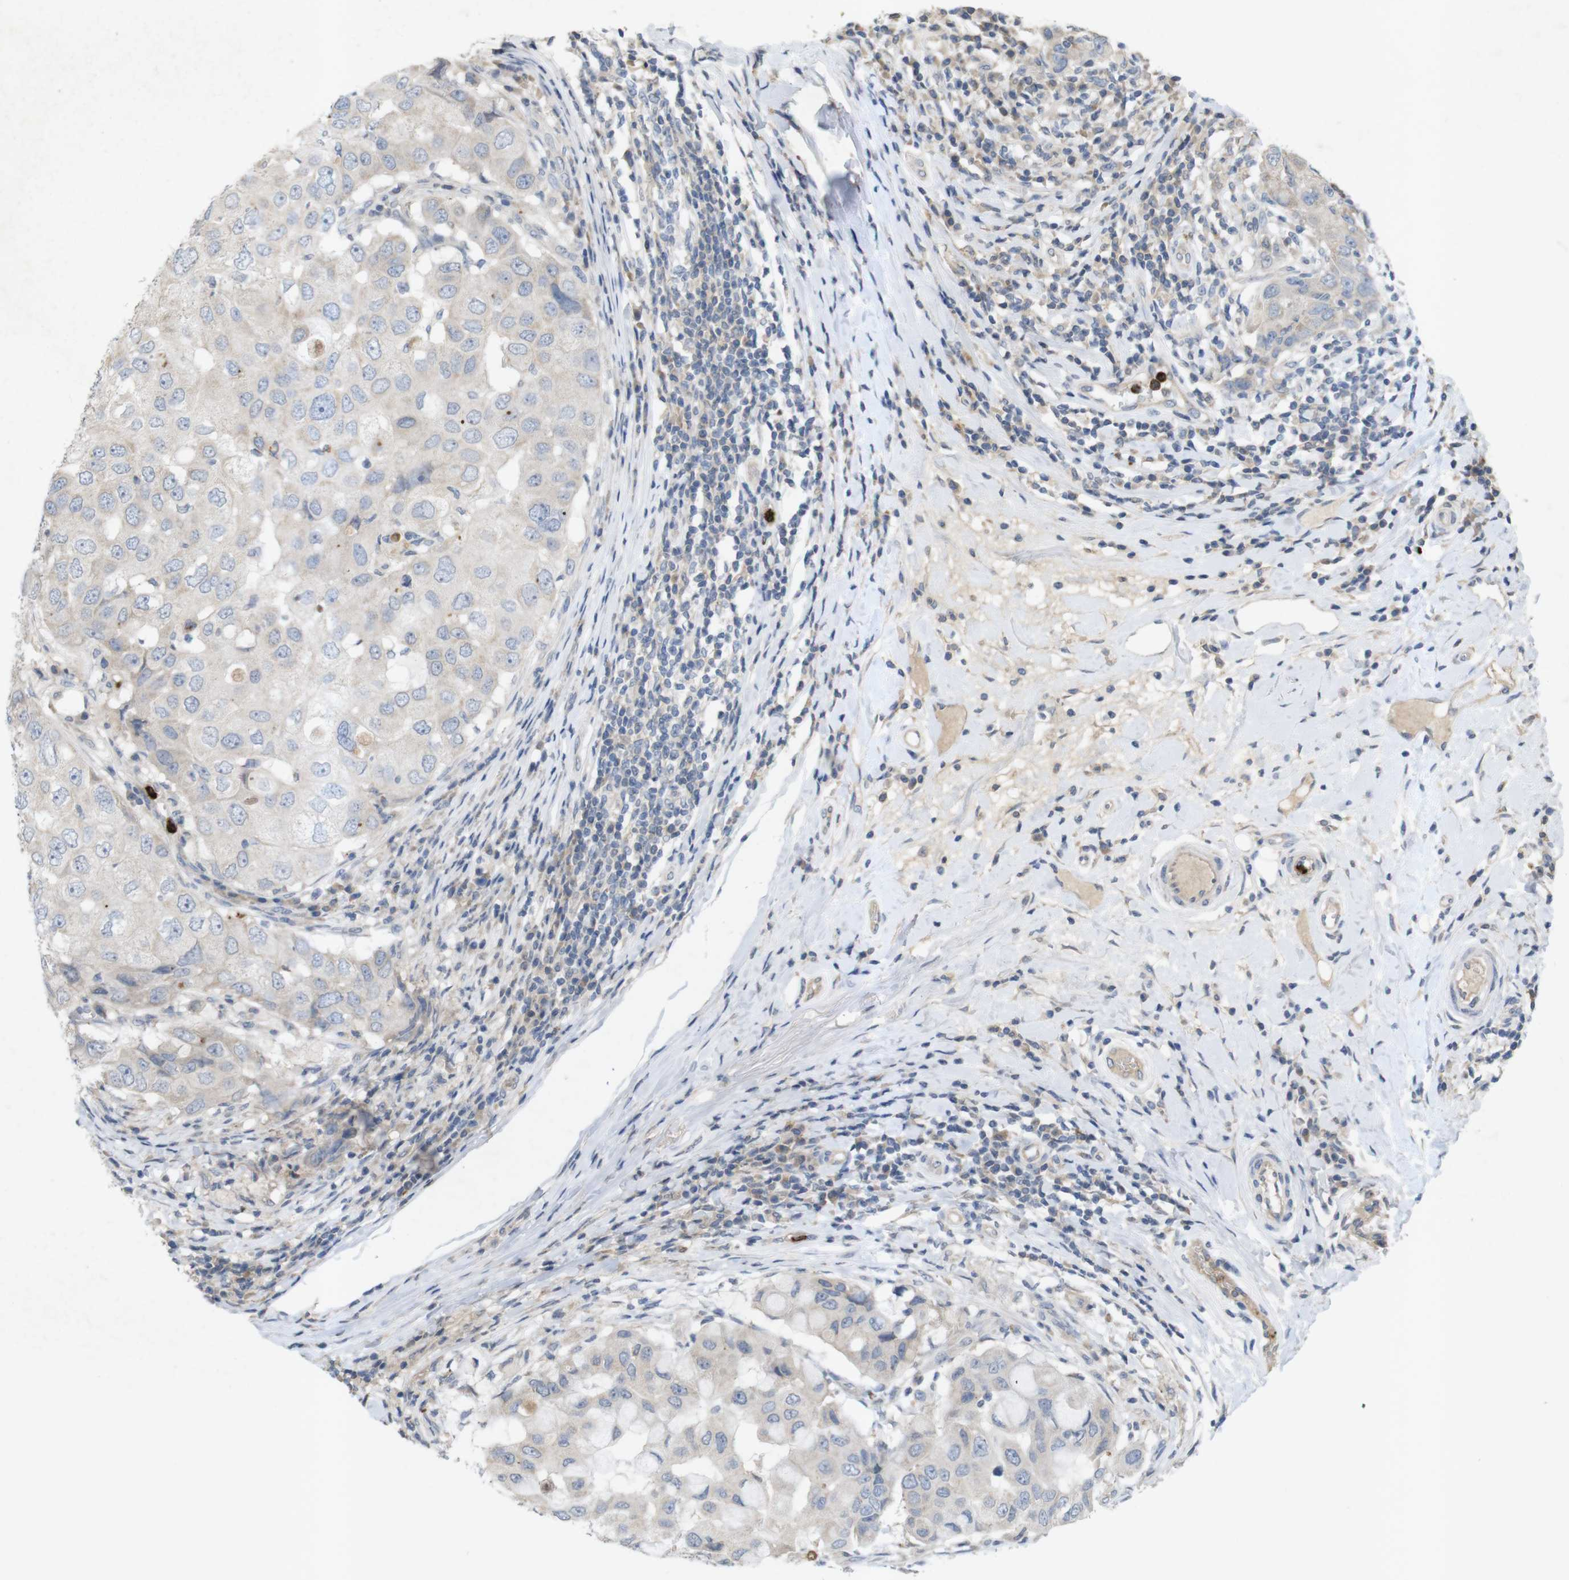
{"staining": {"intensity": "negative", "quantity": "none", "location": "none"}, "tissue": "breast cancer", "cell_type": "Tumor cells", "image_type": "cancer", "snomed": [{"axis": "morphology", "description": "Duct carcinoma"}, {"axis": "topography", "description": "Breast"}], "caption": "This is an immunohistochemistry (IHC) photomicrograph of human breast cancer (intraductal carcinoma). There is no positivity in tumor cells.", "gene": "TSPAN14", "patient": {"sex": "female", "age": 27}}